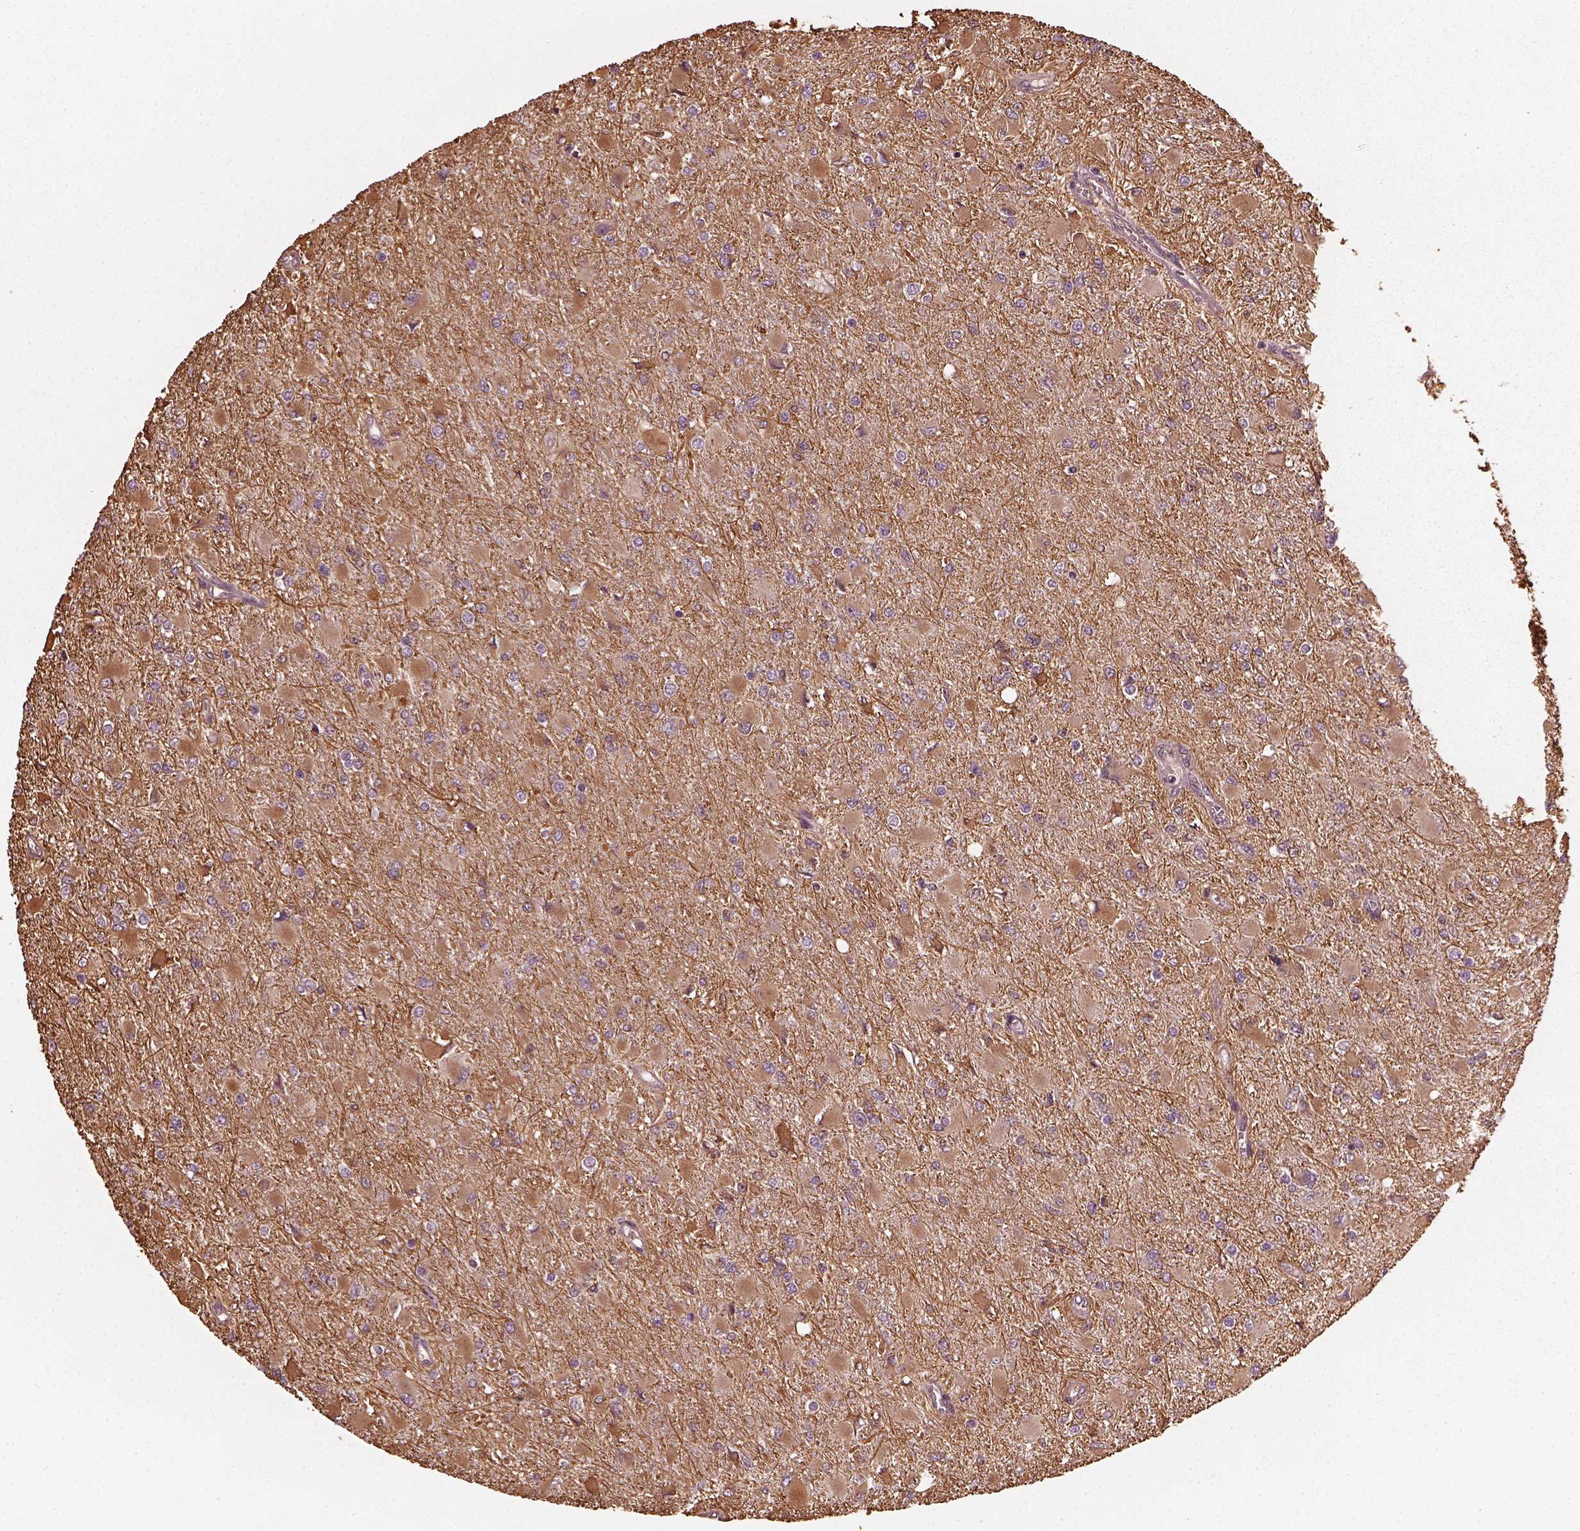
{"staining": {"intensity": "moderate", "quantity": ">75%", "location": "cytoplasmic/membranous"}, "tissue": "glioma", "cell_type": "Tumor cells", "image_type": "cancer", "snomed": [{"axis": "morphology", "description": "Glioma, malignant, High grade"}, {"axis": "topography", "description": "Cerebral cortex"}], "caption": "Glioma tissue demonstrates moderate cytoplasmic/membranous positivity in approximately >75% of tumor cells", "gene": "GTPBP1", "patient": {"sex": "female", "age": 36}}